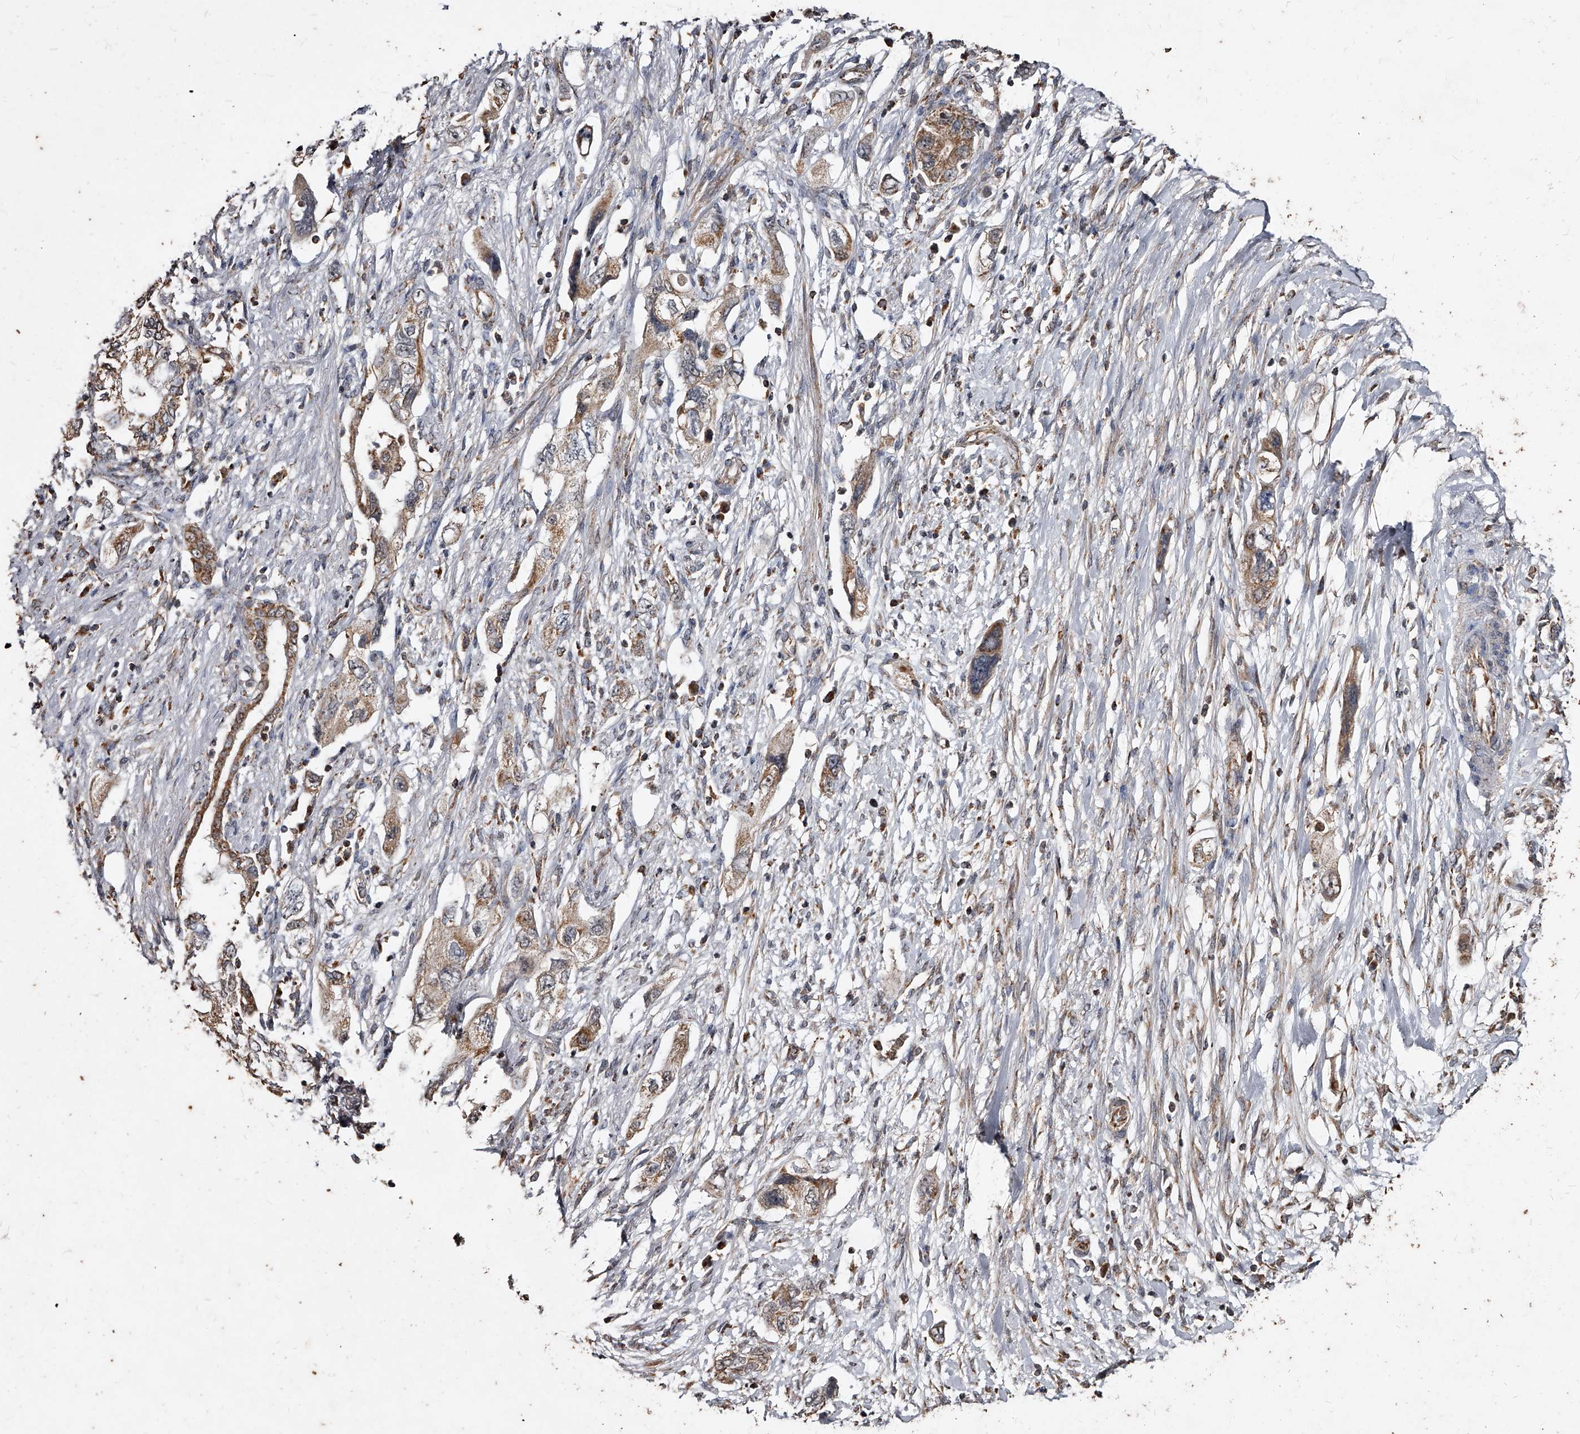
{"staining": {"intensity": "weak", "quantity": ">75%", "location": "cytoplasmic/membranous"}, "tissue": "pancreatic cancer", "cell_type": "Tumor cells", "image_type": "cancer", "snomed": [{"axis": "morphology", "description": "Adenocarcinoma, NOS"}, {"axis": "topography", "description": "Pancreas"}], "caption": "Immunohistochemical staining of human pancreatic cancer (adenocarcinoma) demonstrates low levels of weak cytoplasmic/membranous protein positivity in approximately >75% of tumor cells. (DAB IHC, brown staining for protein, blue staining for nuclei).", "gene": "GPR183", "patient": {"sex": "female", "age": 73}}